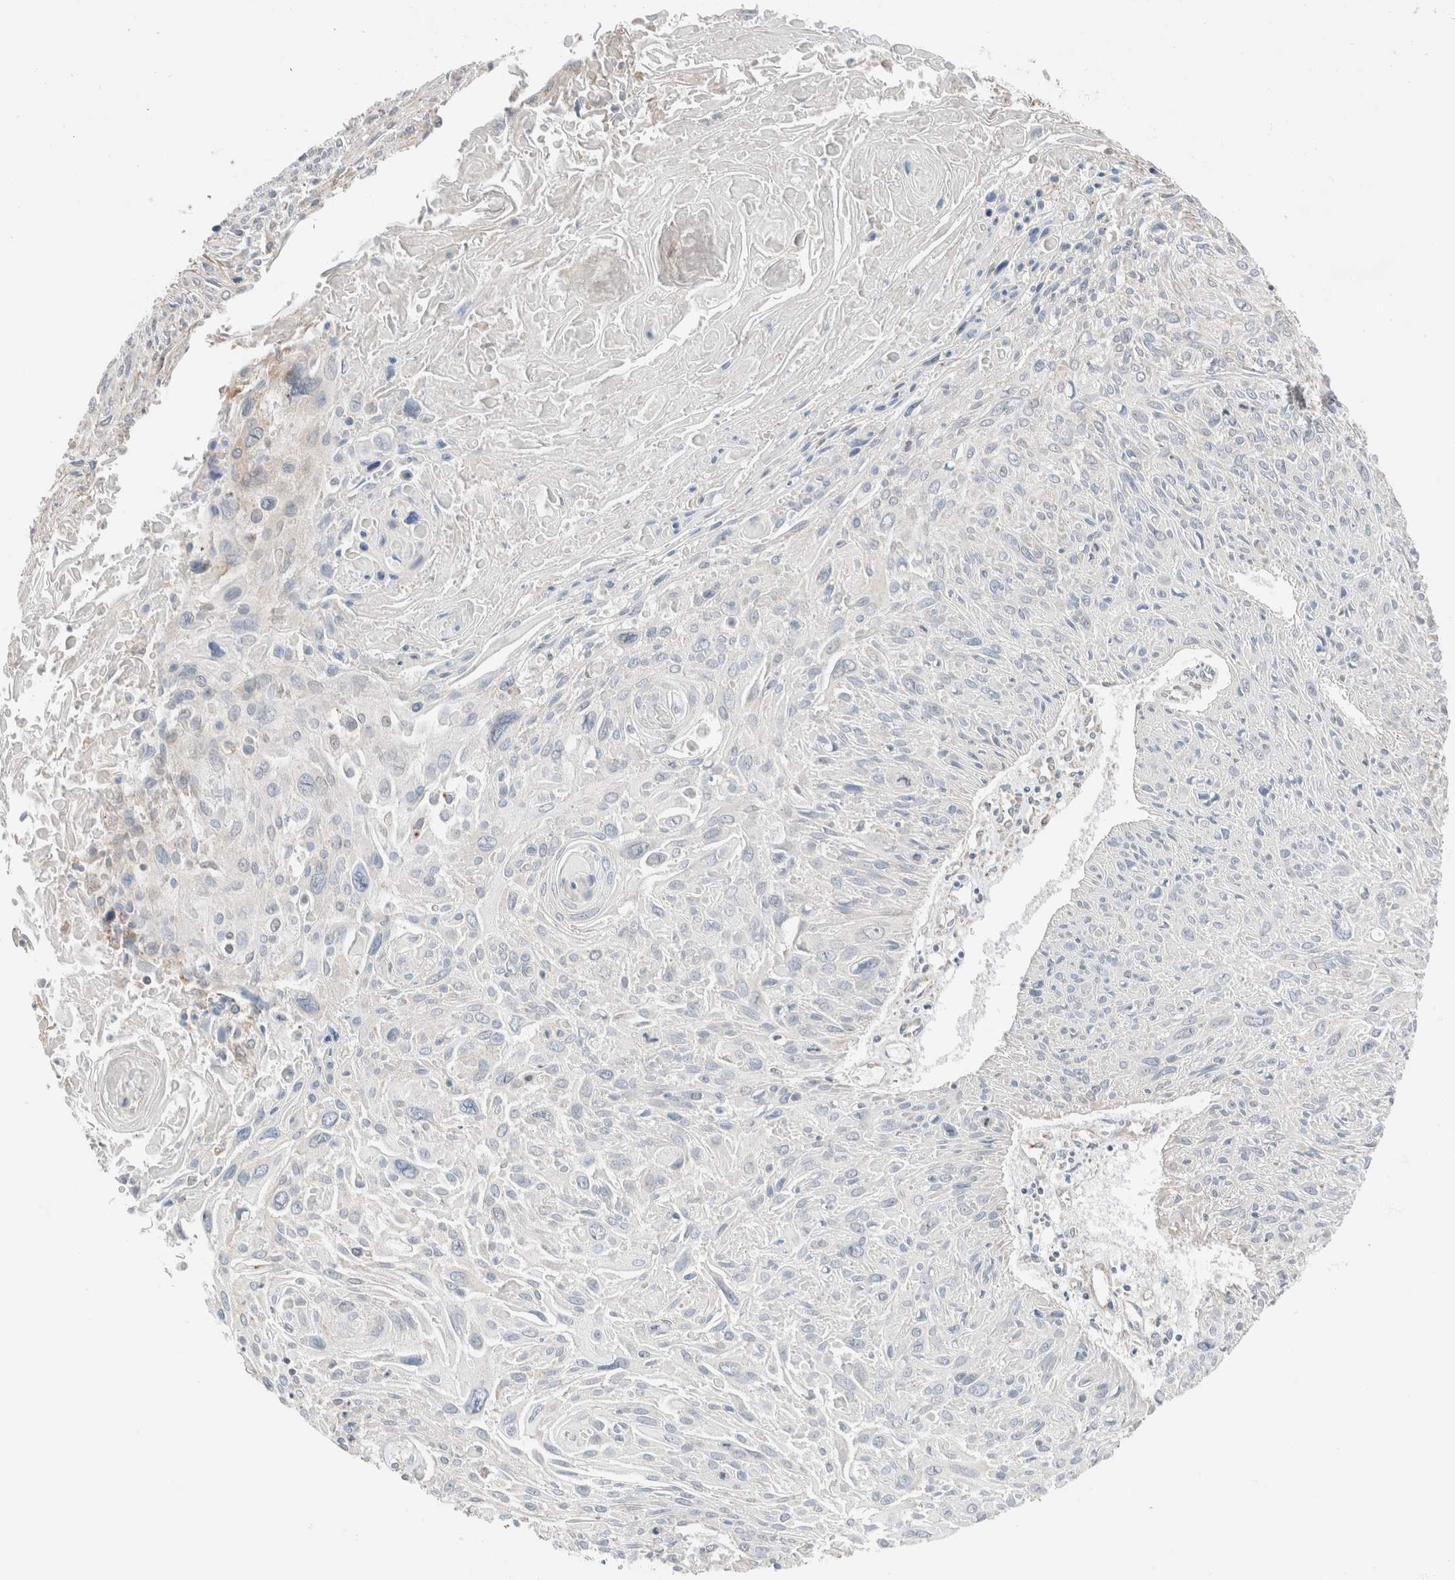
{"staining": {"intensity": "negative", "quantity": "none", "location": "none"}, "tissue": "cervical cancer", "cell_type": "Tumor cells", "image_type": "cancer", "snomed": [{"axis": "morphology", "description": "Squamous cell carcinoma, NOS"}, {"axis": "topography", "description": "Cervix"}], "caption": "Tumor cells are negative for protein expression in human squamous cell carcinoma (cervical).", "gene": "PCM1", "patient": {"sex": "female", "age": 51}}